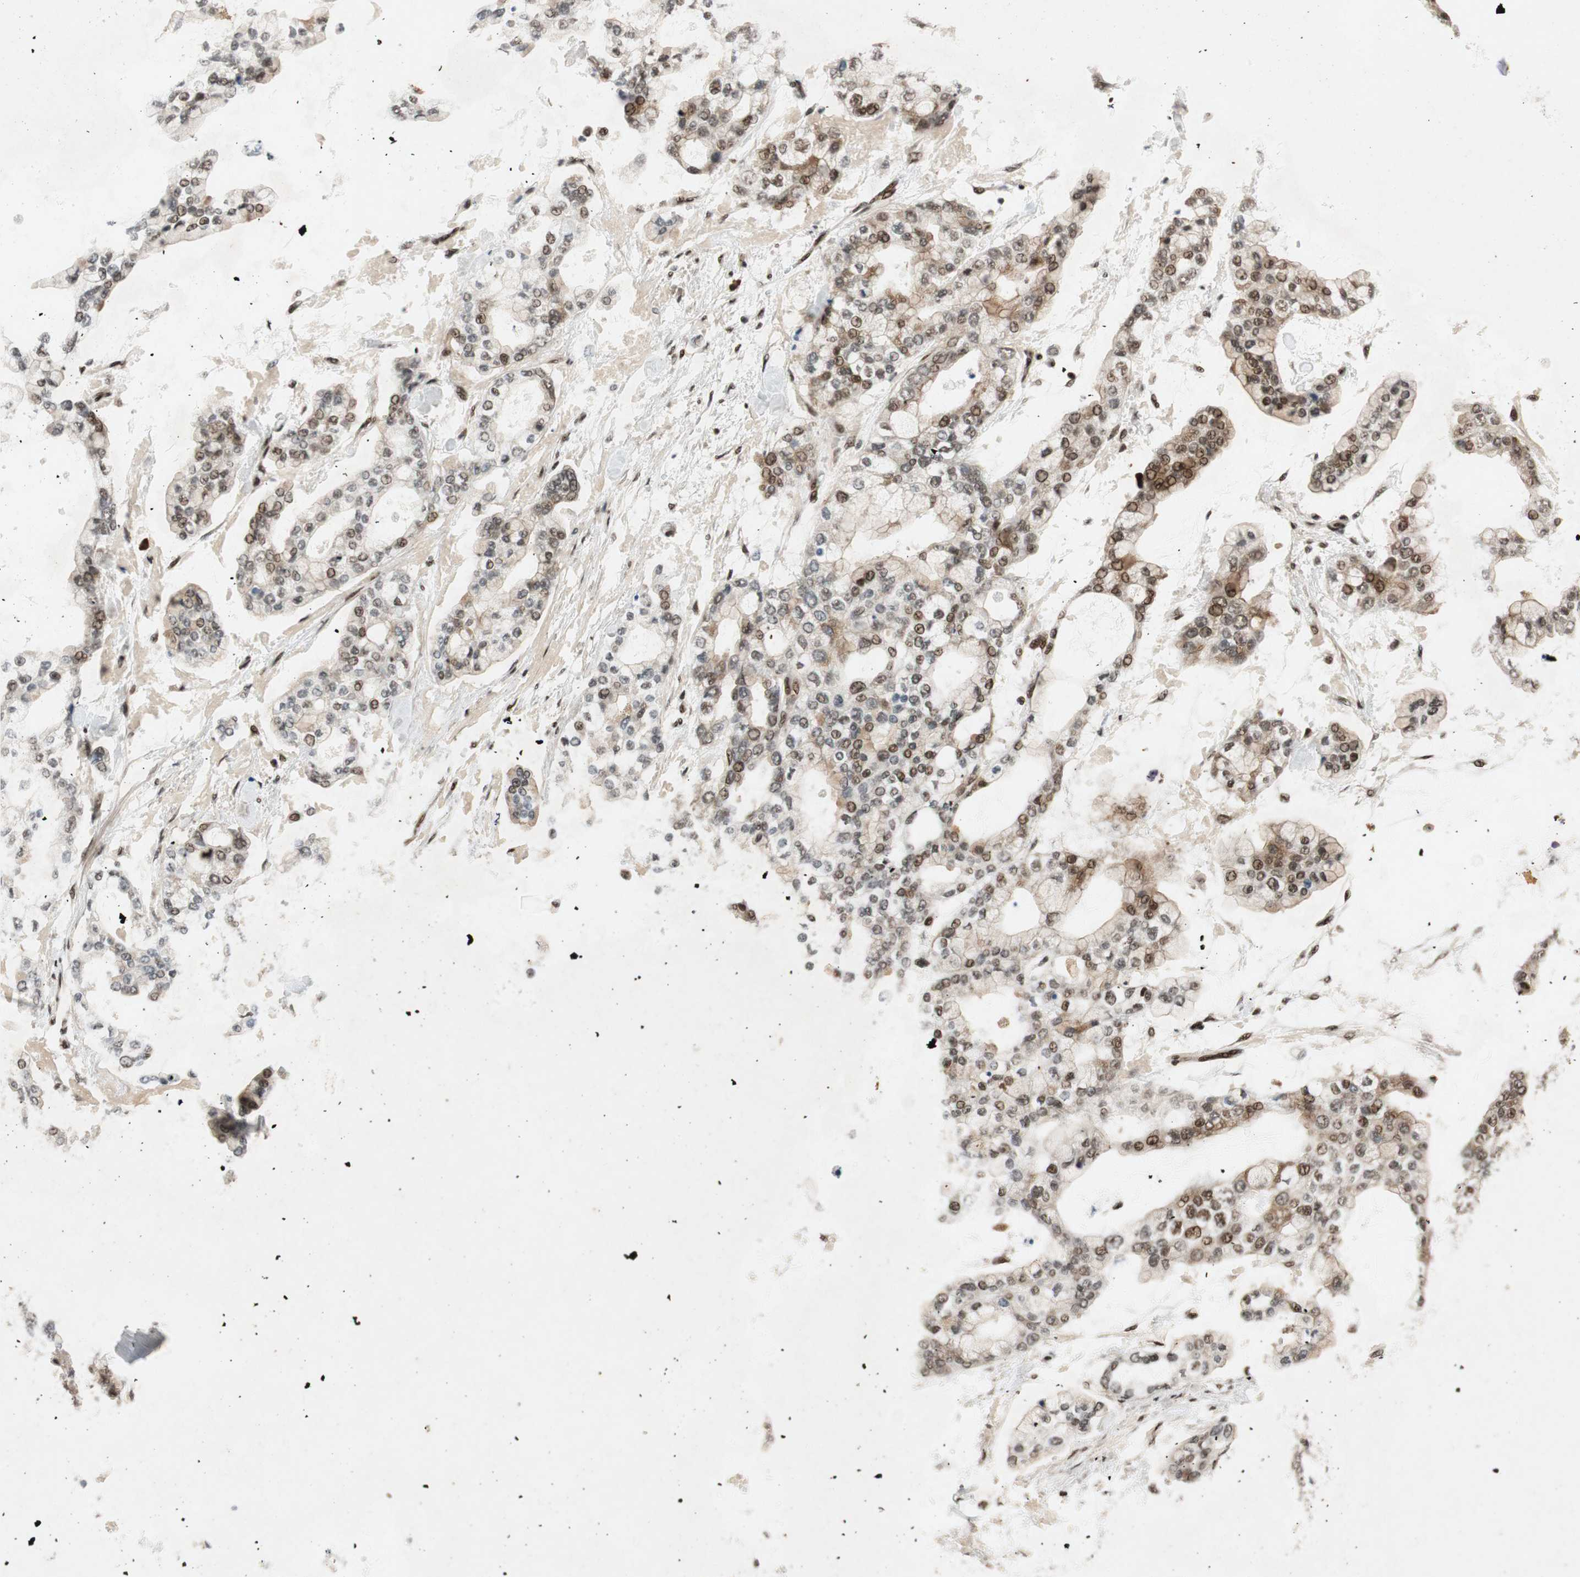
{"staining": {"intensity": "strong", "quantity": "25%-75%", "location": "nuclear"}, "tissue": "stomach cancer", "cell_type": "Tumor cells", "image_type": "cancer", "snomed": [{"axis": "morphology", "description": "Normal tissue, NOS"}, {"axis": "morphology", "description": "Adenocarcinoma, NOS"}, {"axis": "topography", "description": "Stomach, upper"}, {"axis": "topography", "description": "Stomach"}], "caption": "A high amount of strong nuclear staining is seen in about 25%-75% of tumor cells in adenocarcinoma (stomach) tissue.", "gene": "NCBP3", "patient": {"sex": "male", "age": 76}}